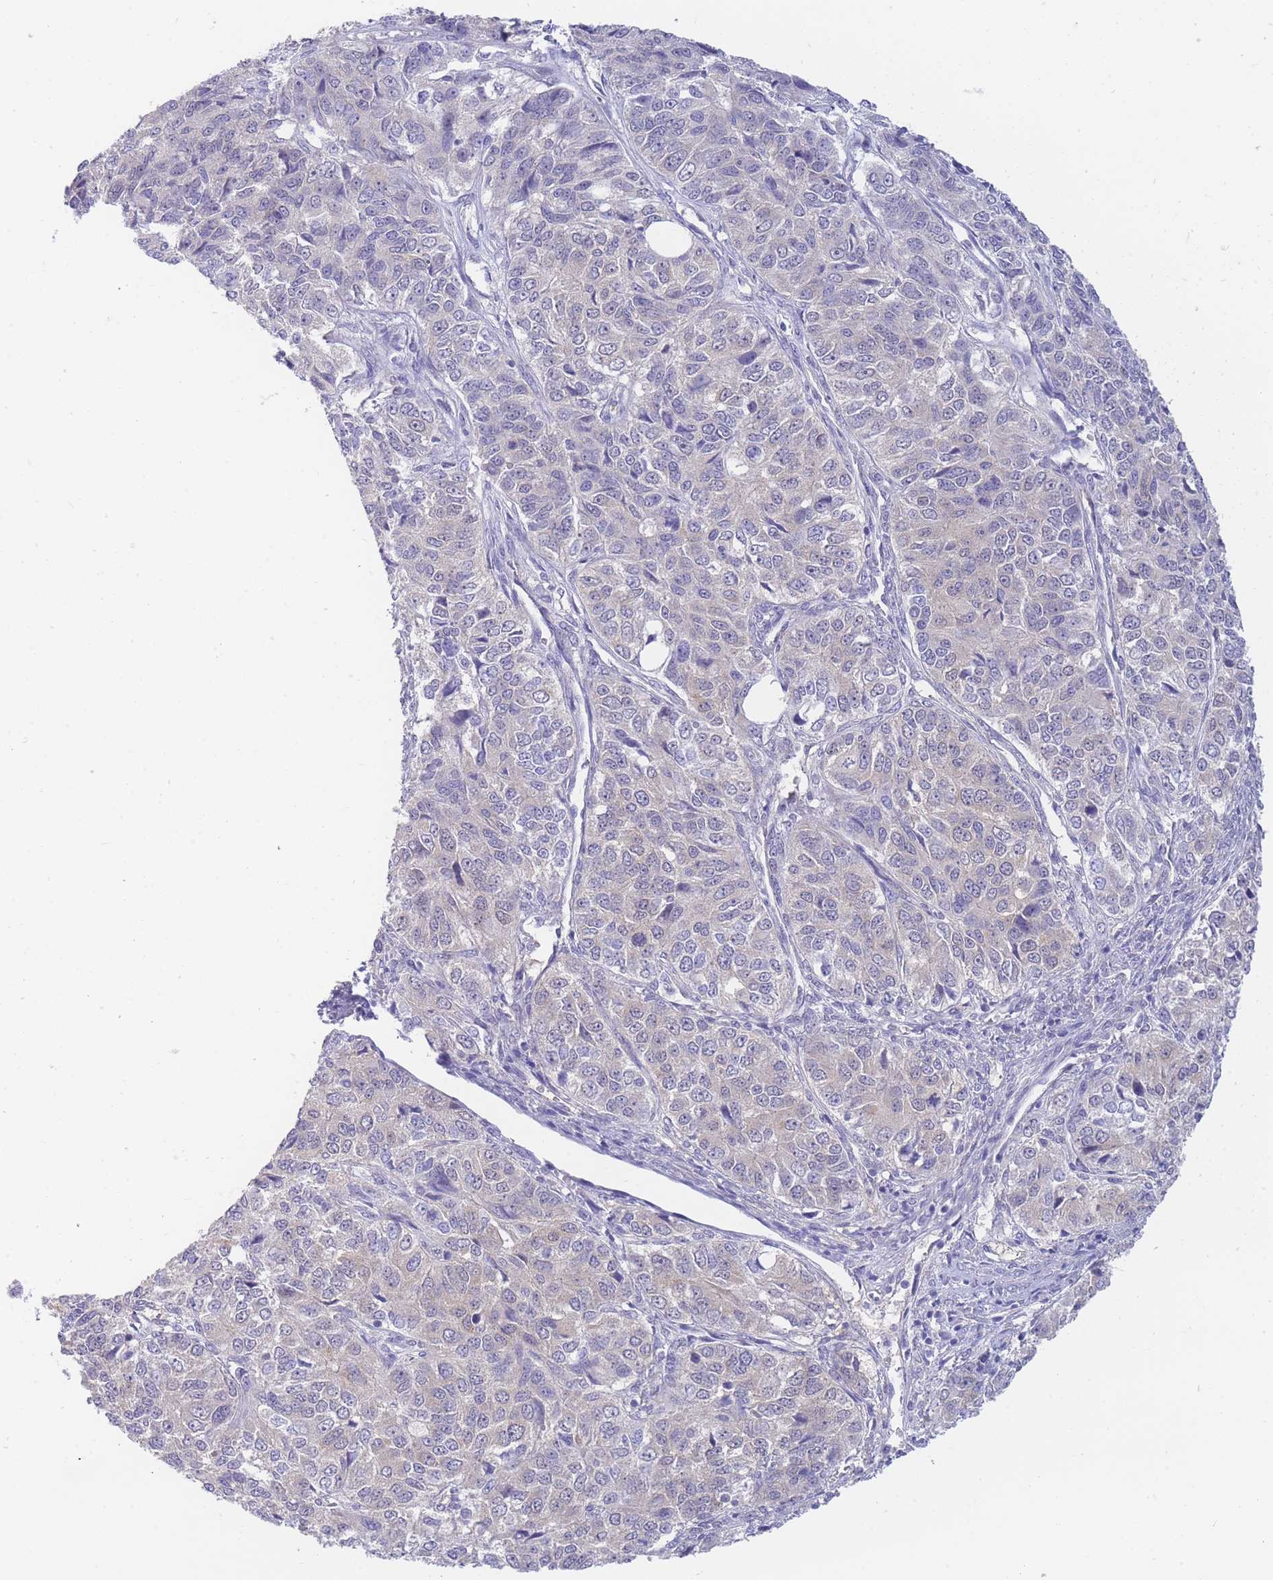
{"staining": {"intensity": "negative", "quantity": "none", "location": "none"}, "tissue": "ovarian cancer", "cell_type": "Tumor cells", "image_type": "cancer", "snomed": [{"axis": "morphology", "description": "Carcinoma, endometroid"}, {"axis": "topography", "description": "Ovary"}], "caption": "IHC histopathology image of human endometroid carcinoma (ovarian) stained for a protein (brown), which shows no positivity in tumor cells.", "gene": "SUGT1", "patient": {"sex": "female", "age": 51}}